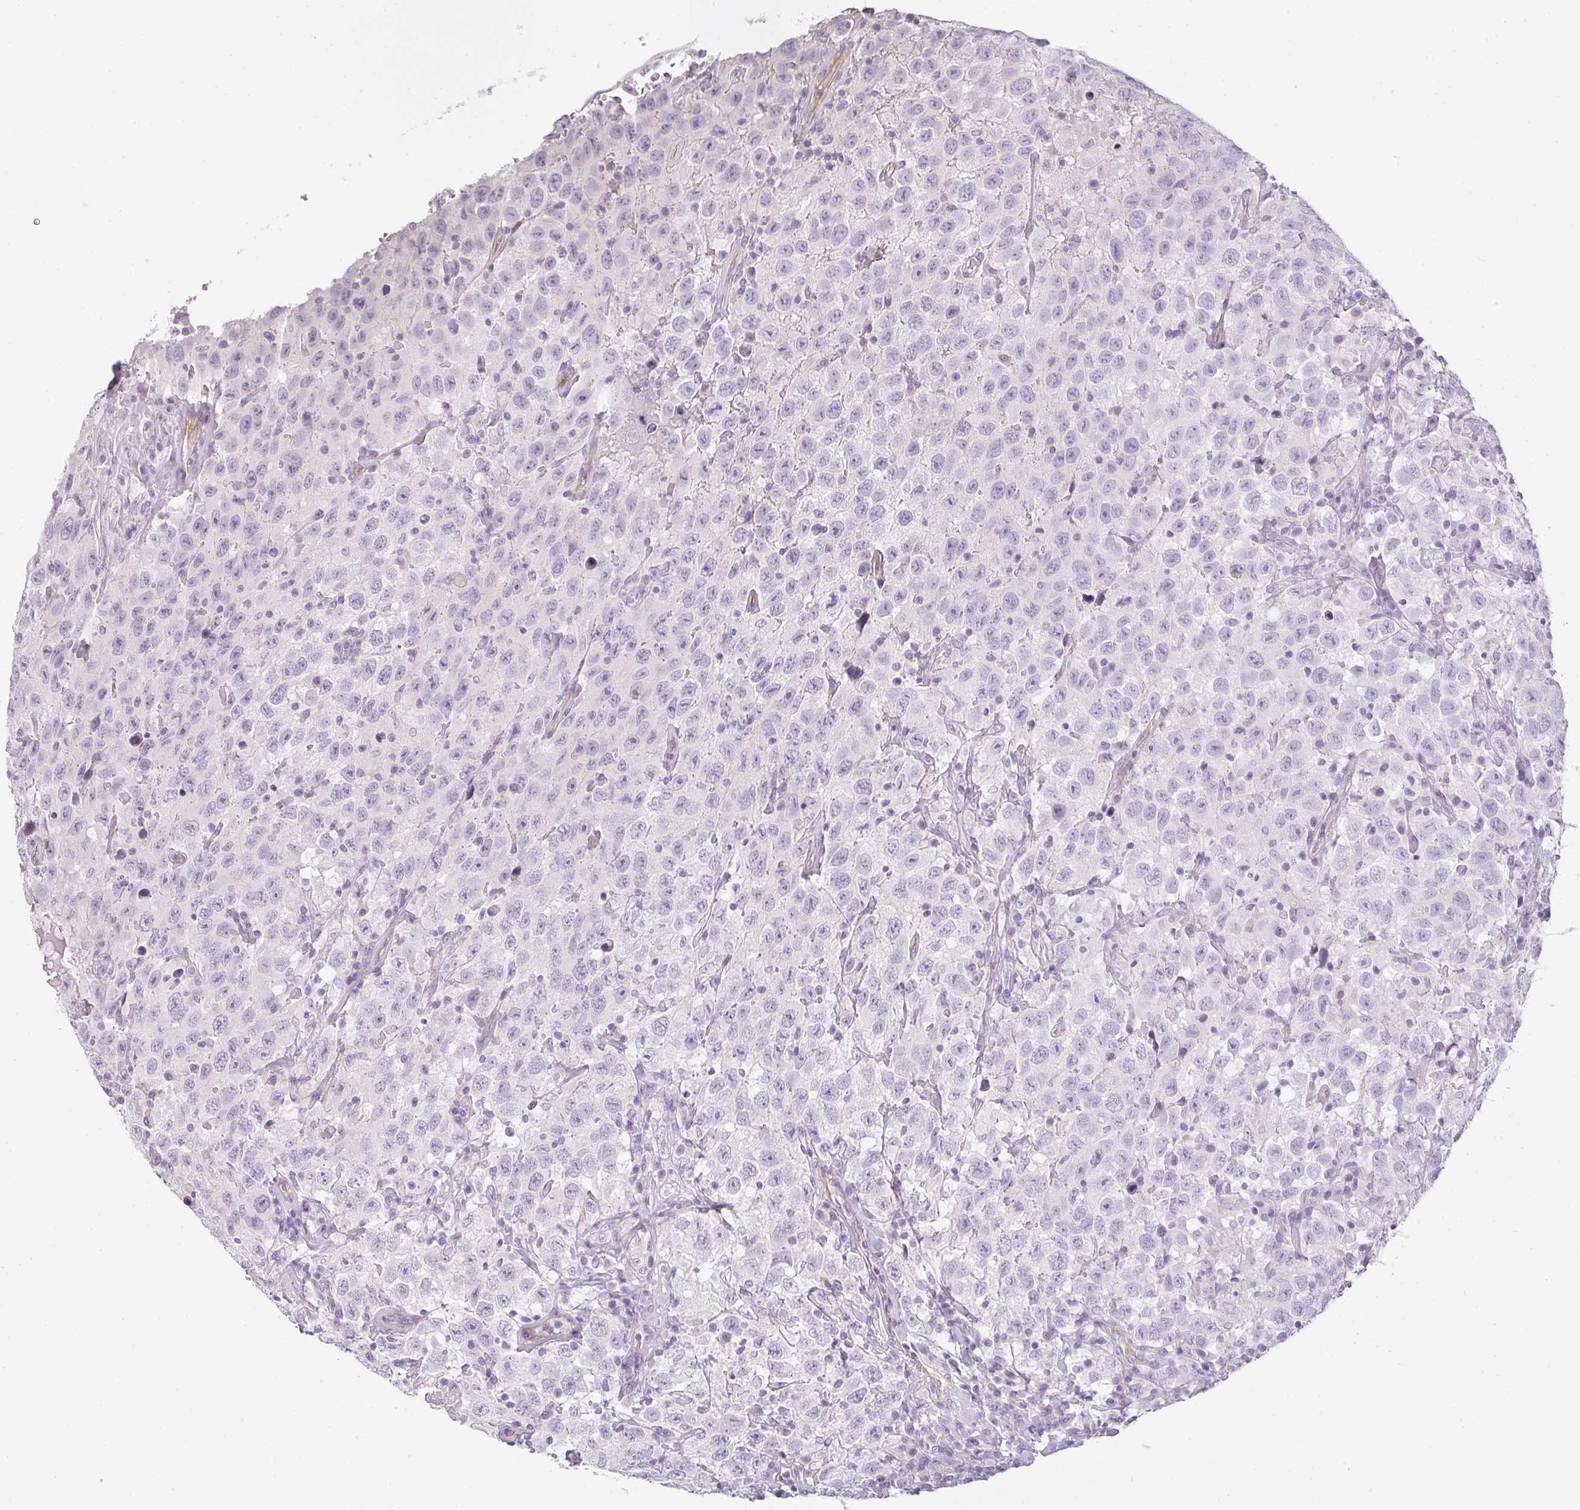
{"staining": {"intensity": "negative", "quantity": "none", "location": "none"}, "tissue": "testis cancer", "cell_type": "Tumor cells", "image_type": "cancer", "snomed": [{"axis": "morphology", "description": "Seminoma, NOS"}, {"axis": "topography", "description": "Testis"}], "caption": "The photomicrograph reveals no staining of tumor cells in testis cancer (seminoma).", "gene": "RAX2", "patient": {"sex": "male", "age": 41}}